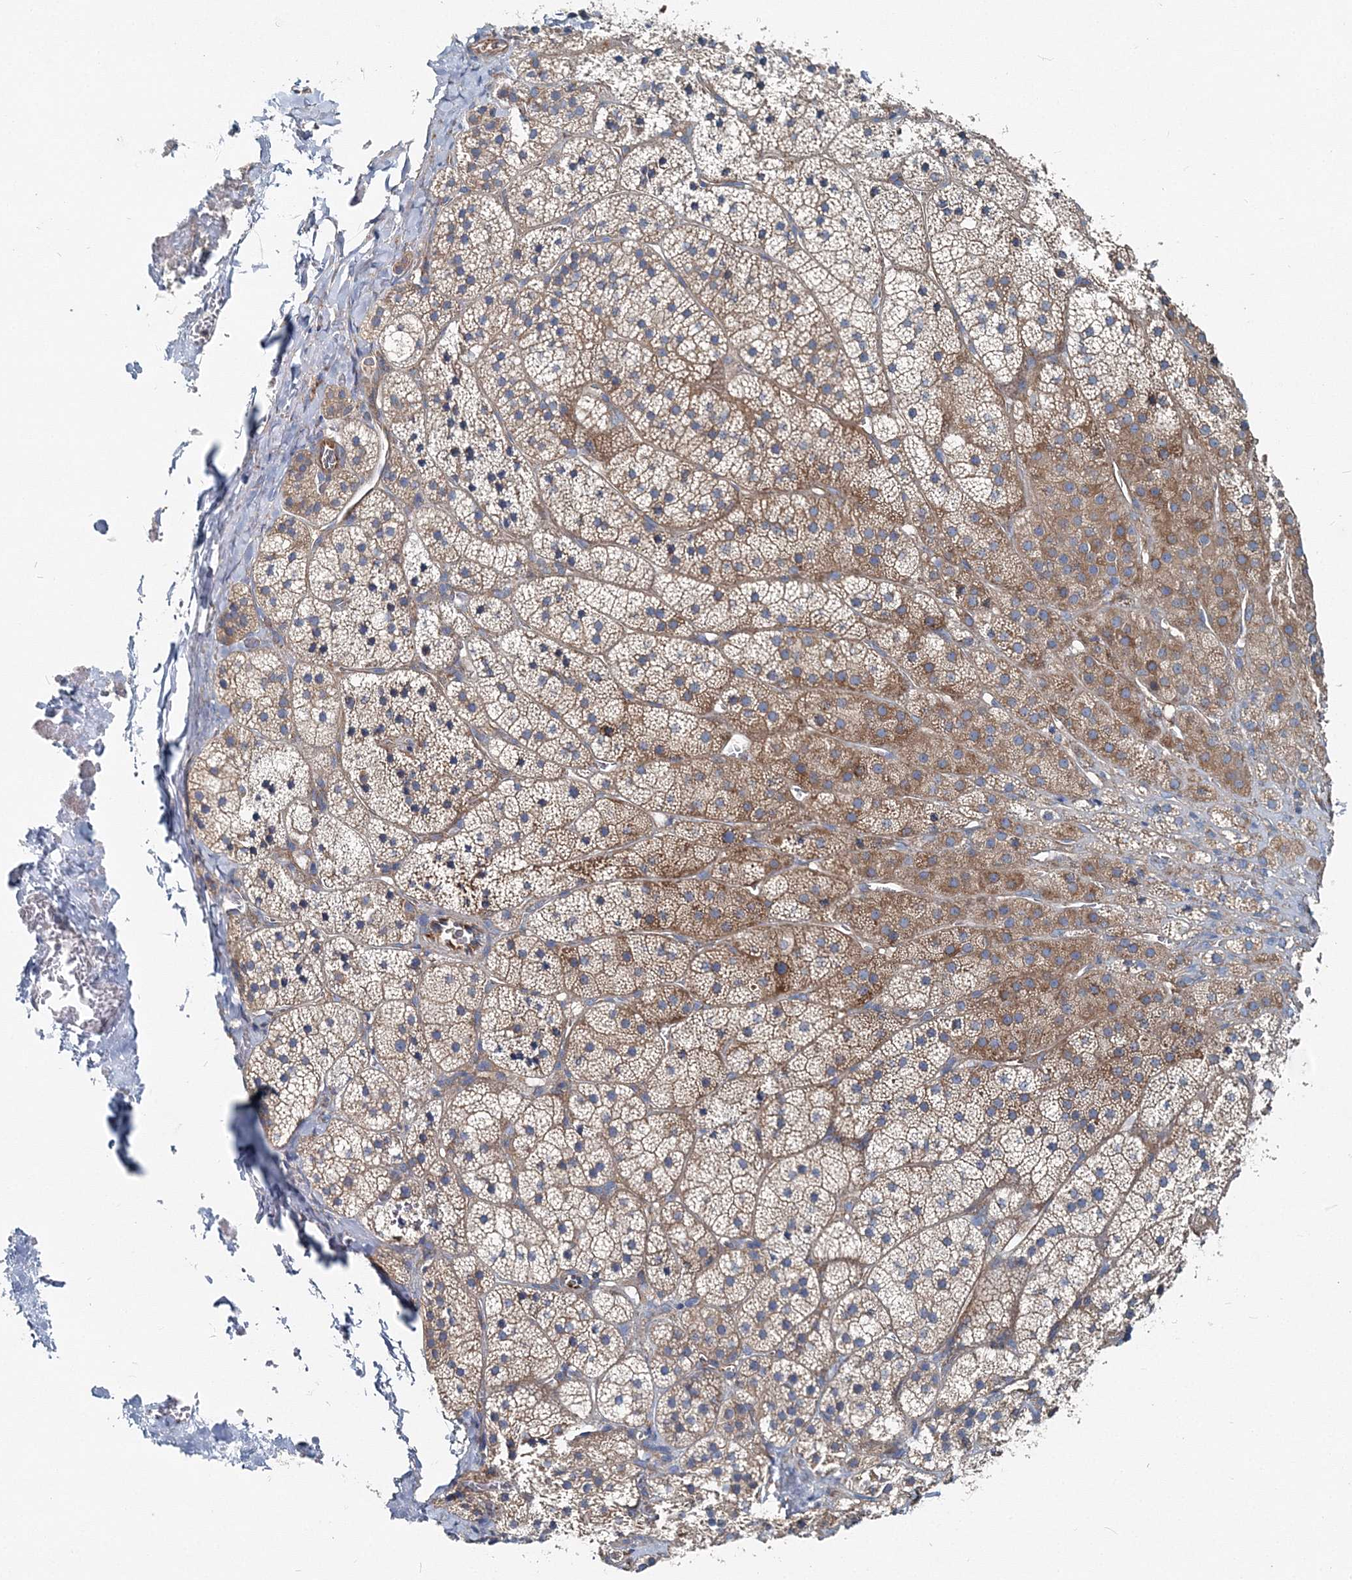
{"staining": {"intensity": "moderate", "quantity": ">75%", "location": "cytoplasmic/membranous"}, "tissue": "adrenal gland", "cell_type": "Glandular cells", "image_type": "normal", "snomed": [{"axis": "morphology", "description": "Normal tissue, NOS"}, {"axis": "topography", "description": "Adrenal gland"}], "caption": "Immunohistochemical staining of unremarkable adrenal gland demonstrates moderate cytoplasmic/membranous protein positivity in about >75% of glandular cells.", "gene": "MPHOSPH9", "patient": {"sex": "female", "age": 44}}